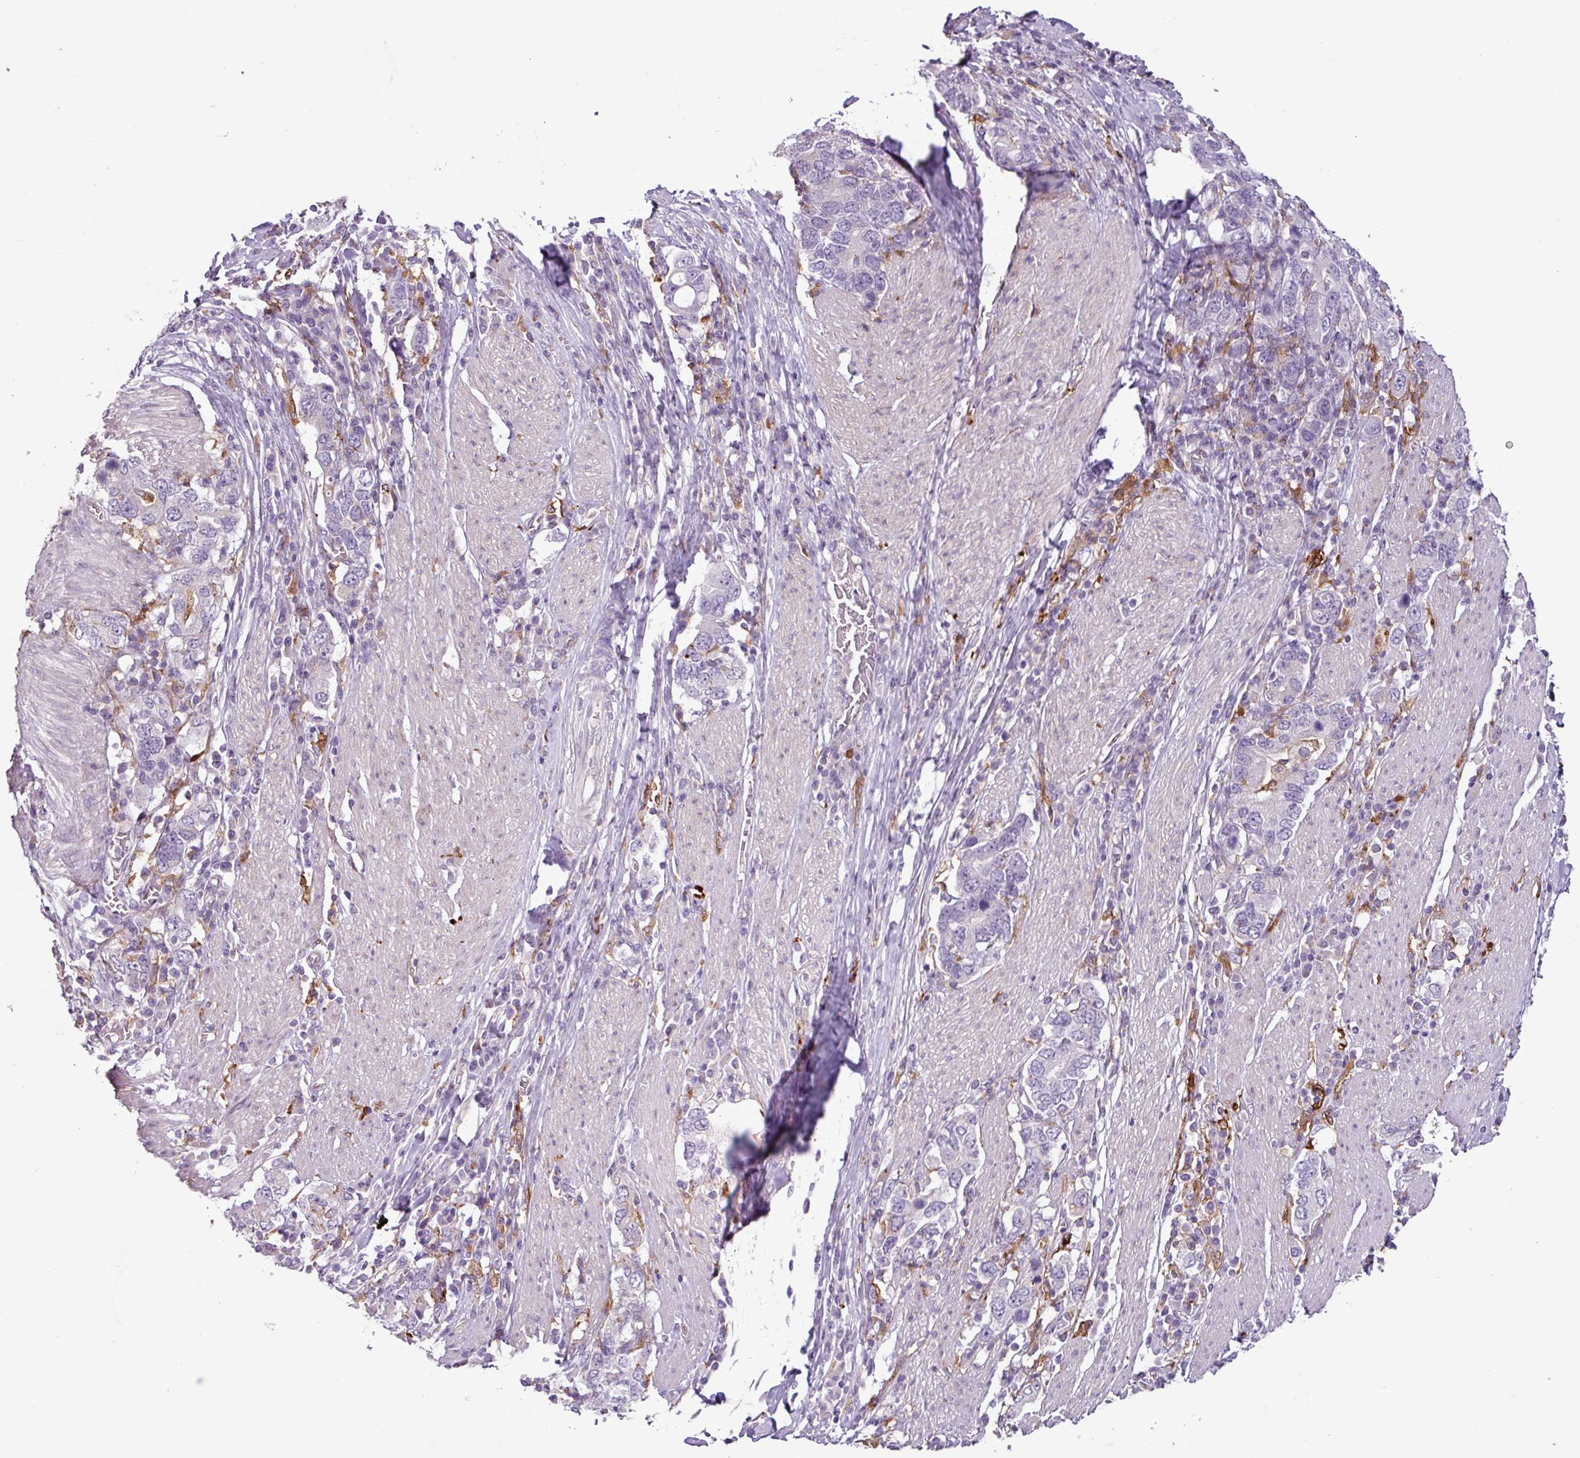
{"staining": {"intensity": "negative", "quantity": "none", "location": "none"}, "tissue": "stomach cancer", "cell_type": "Tumor cells", "image_type": "cancer", "snomed": [{"axis": "morphology", "description": "Adenocarcinoma, NOS"}, {"axis": "topography", "description": "Stomach, upper"}, {"axis": "topography", "description": "Stomach"}], "caption": "DAB immunohistochemical staining of human stomach adenocarcinoma reveals no significant positivity in tumor cells.", "gene": "C9orf24", "patient": {"sex": "male", "age": 62}}